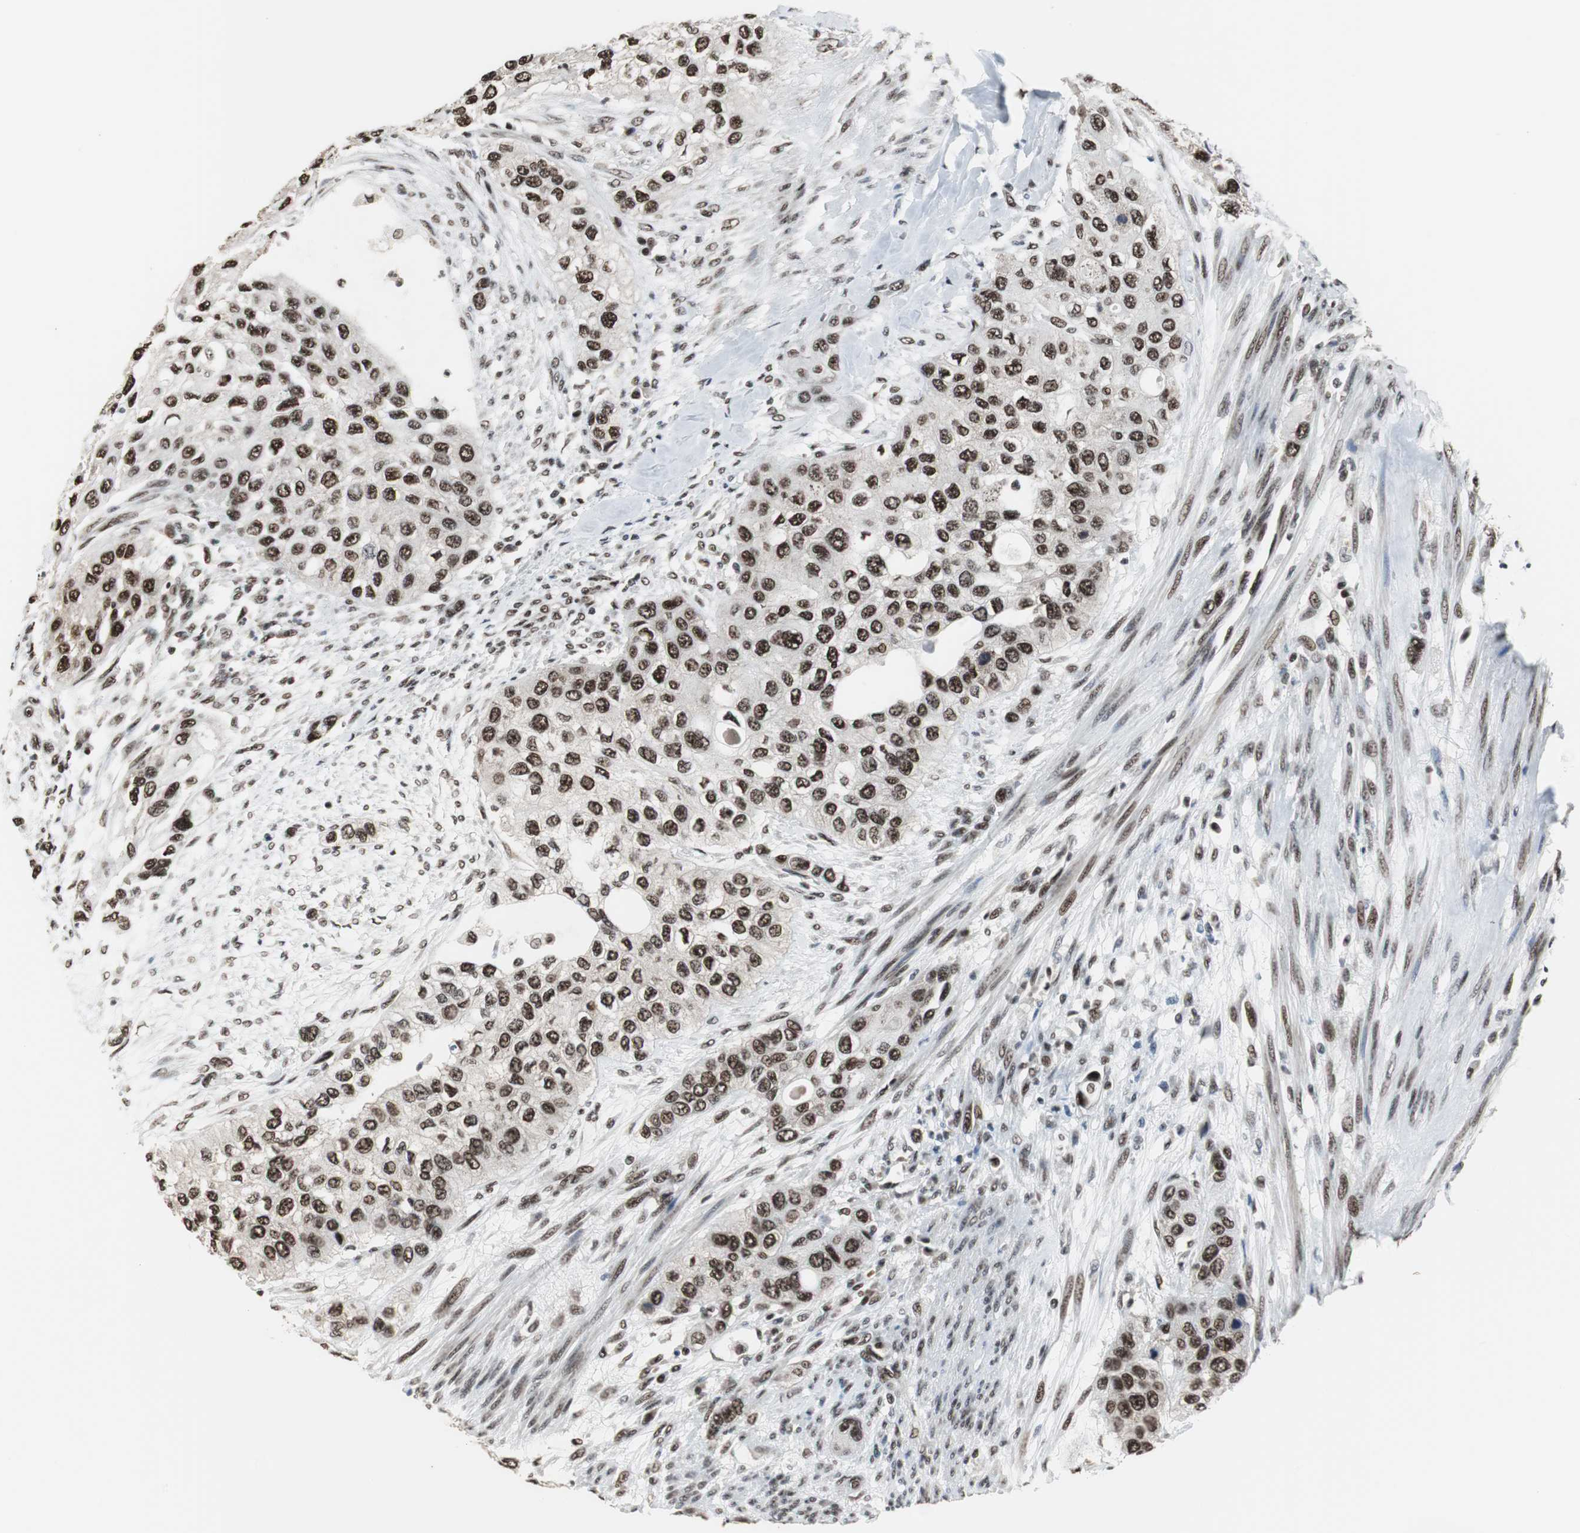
{"staining": {"intensity": "strong", "quantity": ">75%", "location": "nuclear"}, "tissue": "urothelial cancer", "cell_type": "Tumor cells", "image_type": "cancer", "snomed": [{"axis": "morphology", "description": "Urothelial carcinoma, High grade"}, {"axis": "topography", "description": "Urinary bladder"}], "caption": "High-grade urothelial carcinoma tissue displays strong nuclear staining in approximately >75% of tumor cells, visualized by immunohistochemistry. Nuclei are stained in blue.", "gene": "CDK9", "patient": {"sex": "female", "age": 56}}